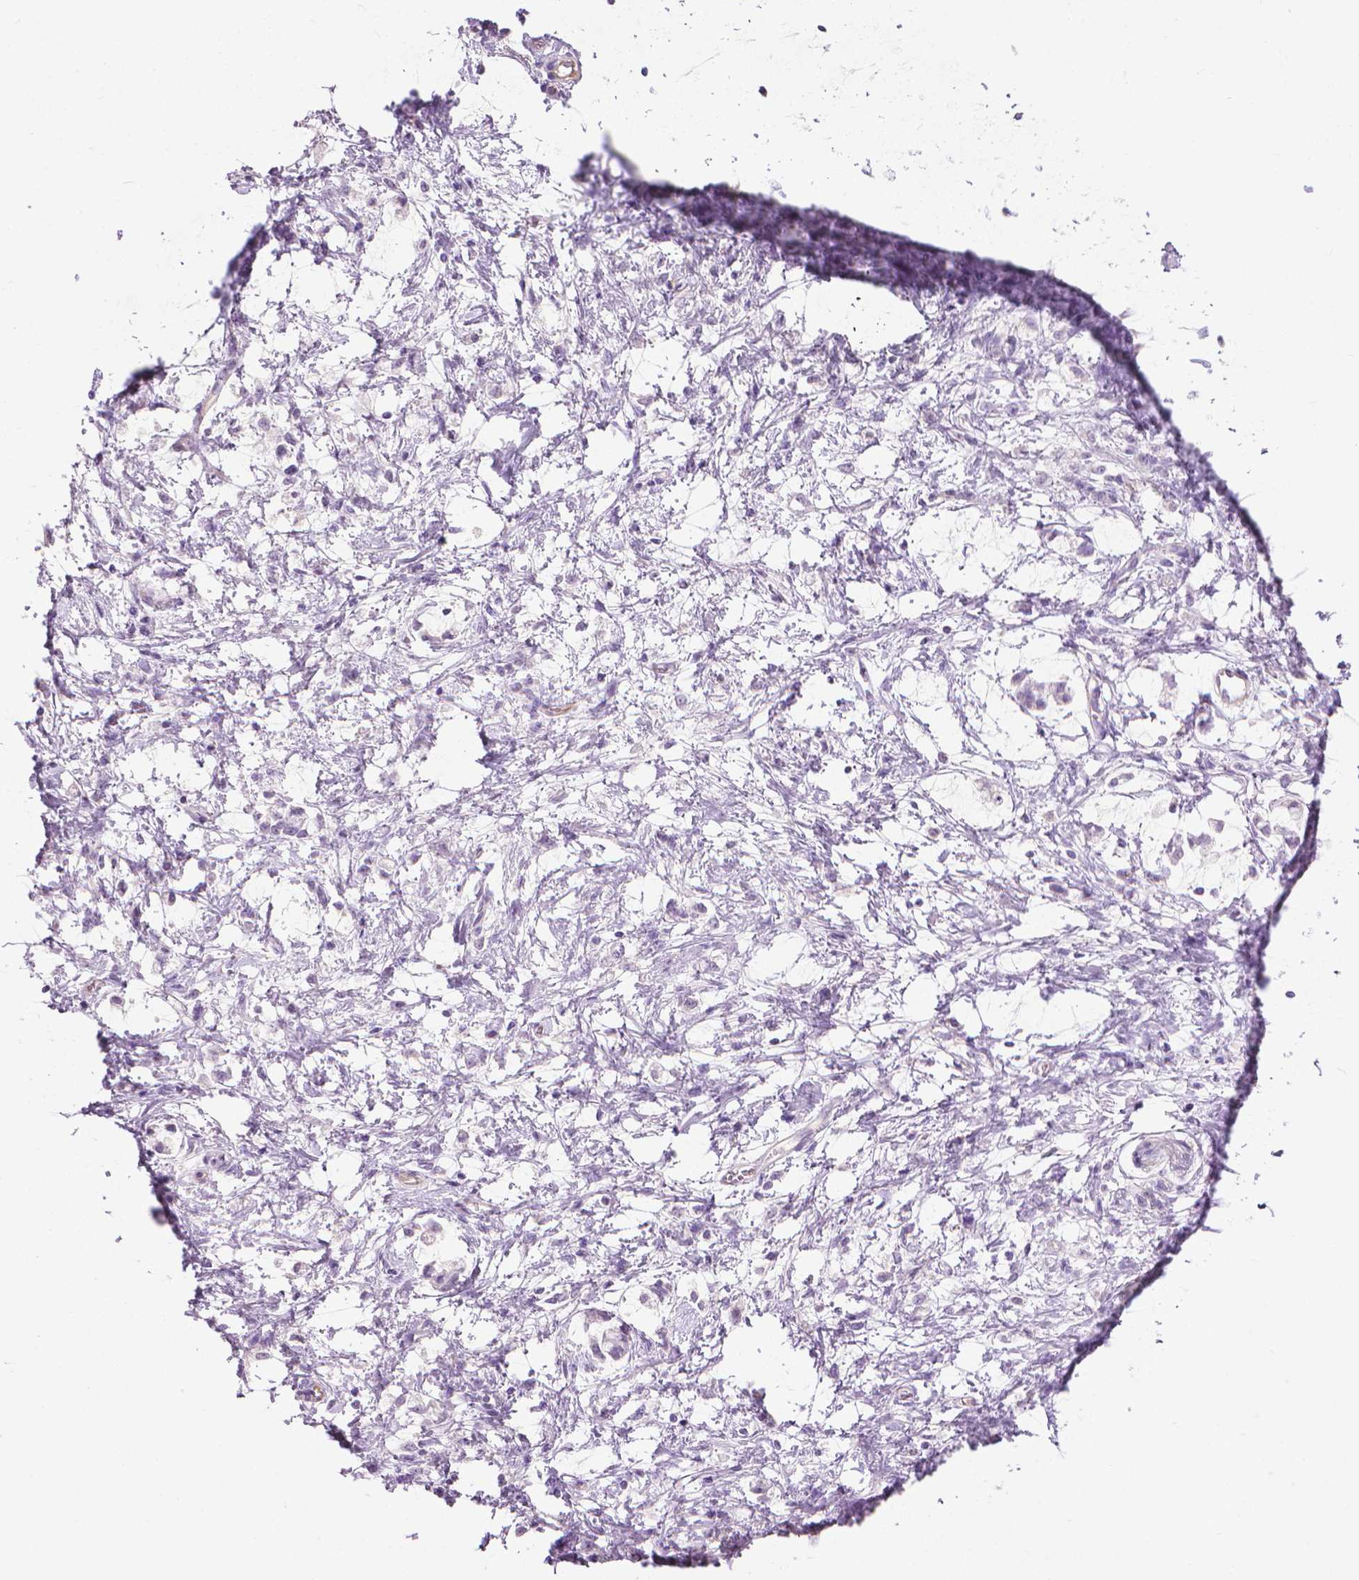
{"staining": {"intensity": "negative", "quantity": "none", "location": "none"}, "tissue": "stomach cancer", "cell_type": "Tumor cells", "image_type": "cancer", "snomed": [{"axis": "morphology", "description": "Adenocarcinoma, NOS"}, {"axis": "topography", "description": "Stomach"}], "caption": "IHC image of stomach cancer stained for a protein (brown), which reveals no expression in tumor cells.", "gene": "KRT73", "patient": {"sex": "female", "age": 60}}